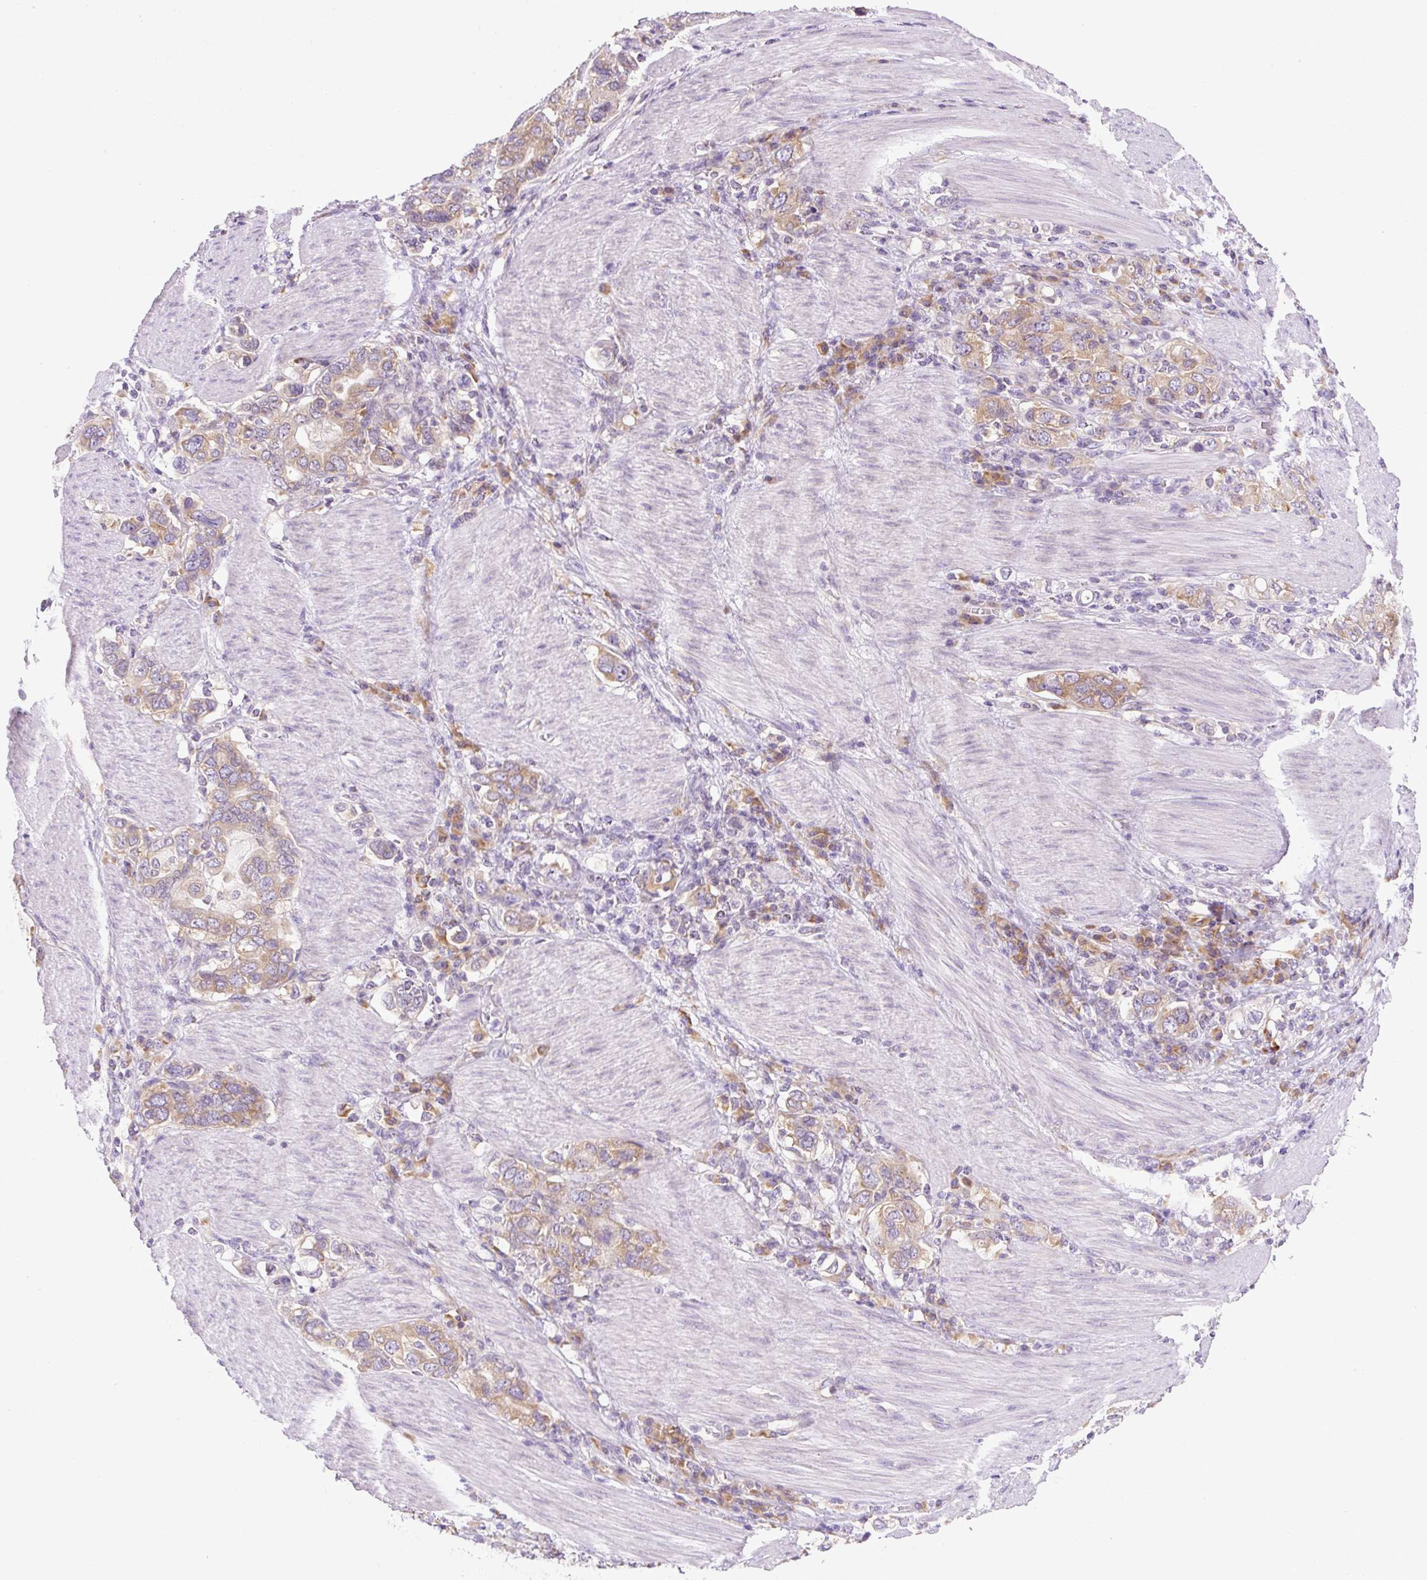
{"staining": {"intensity": "weak", "quantity": ">75%", "location": "cytoplasmic/membranous"}, "tissue": "stomach cancer", "cell_type": "Tumor cells", "image_type": "cancer", "snomed": [{"axis": "morphology", "description": "Adenocarcinoma, NOS"}, {"axis": "topography", "description": "Stomach, upper"}, {"axis": "topography", "description": "Stomach"}], "caption": "Tumor cells reveal weak cytoplasmic/membranous positivity in approximately >75% of cells in stomach adenocarcinoma.", "gene": "RPL18A", "patient": {"sex": "male", "age": 62}}